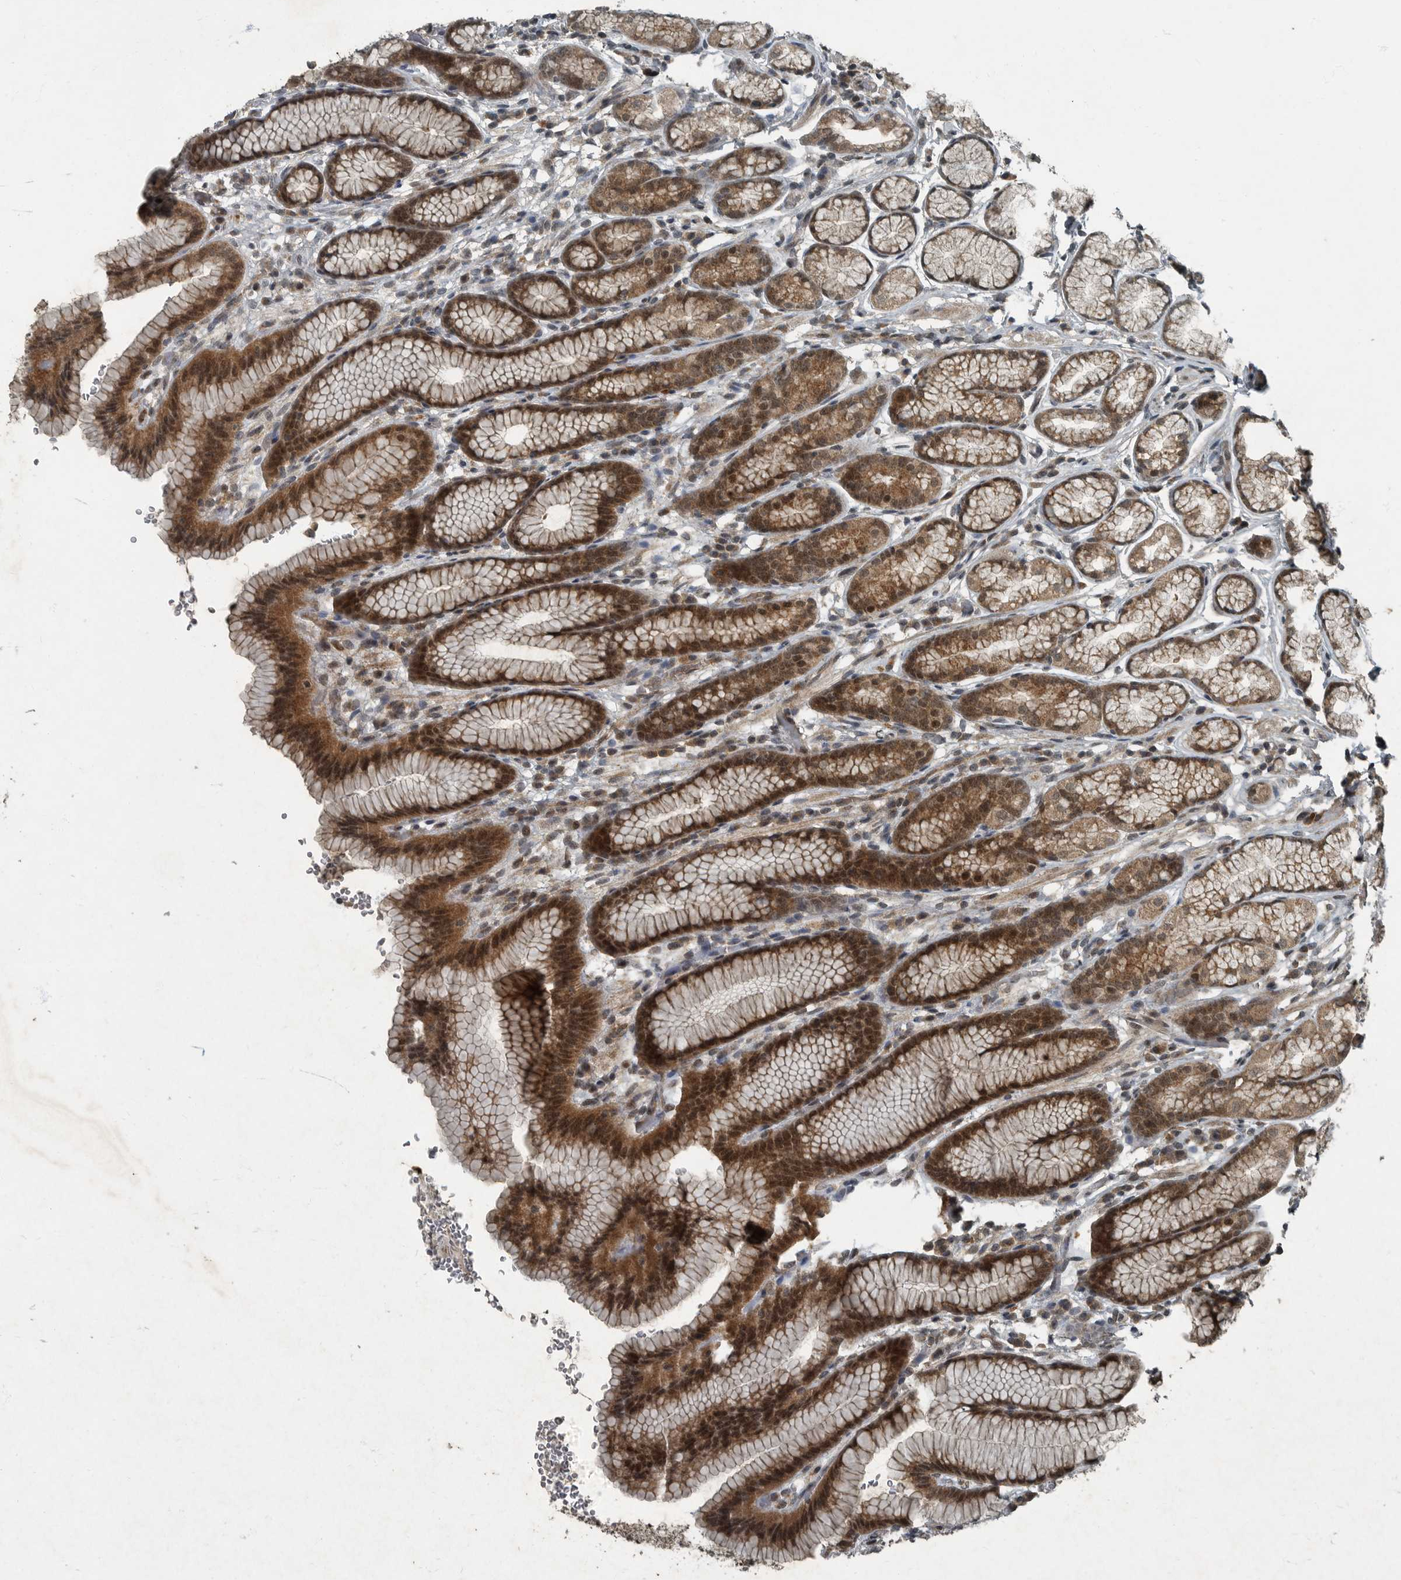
{"staining": {"intensity": "moderate", "quantity": ">75%", "location": "cytoplasmic/membranous,nuclear"}, "tissue": "stomach", "cell_type": "Glandular cells", "image_type": "normal", "snomed": [{"axis": "morphology", "description": "Normal tissue, NOS"}, {"axis": "topography", "description": "Stomach"}], "caption": "Immunohistochemical staining of benign human stomach displays medium levels of moderate cytoplasmic/membranous,nuclear positivity in approximately >75% of glandular cells.", "gene": "FOXO1", "patient": {"sex": "male", "age": 42}}